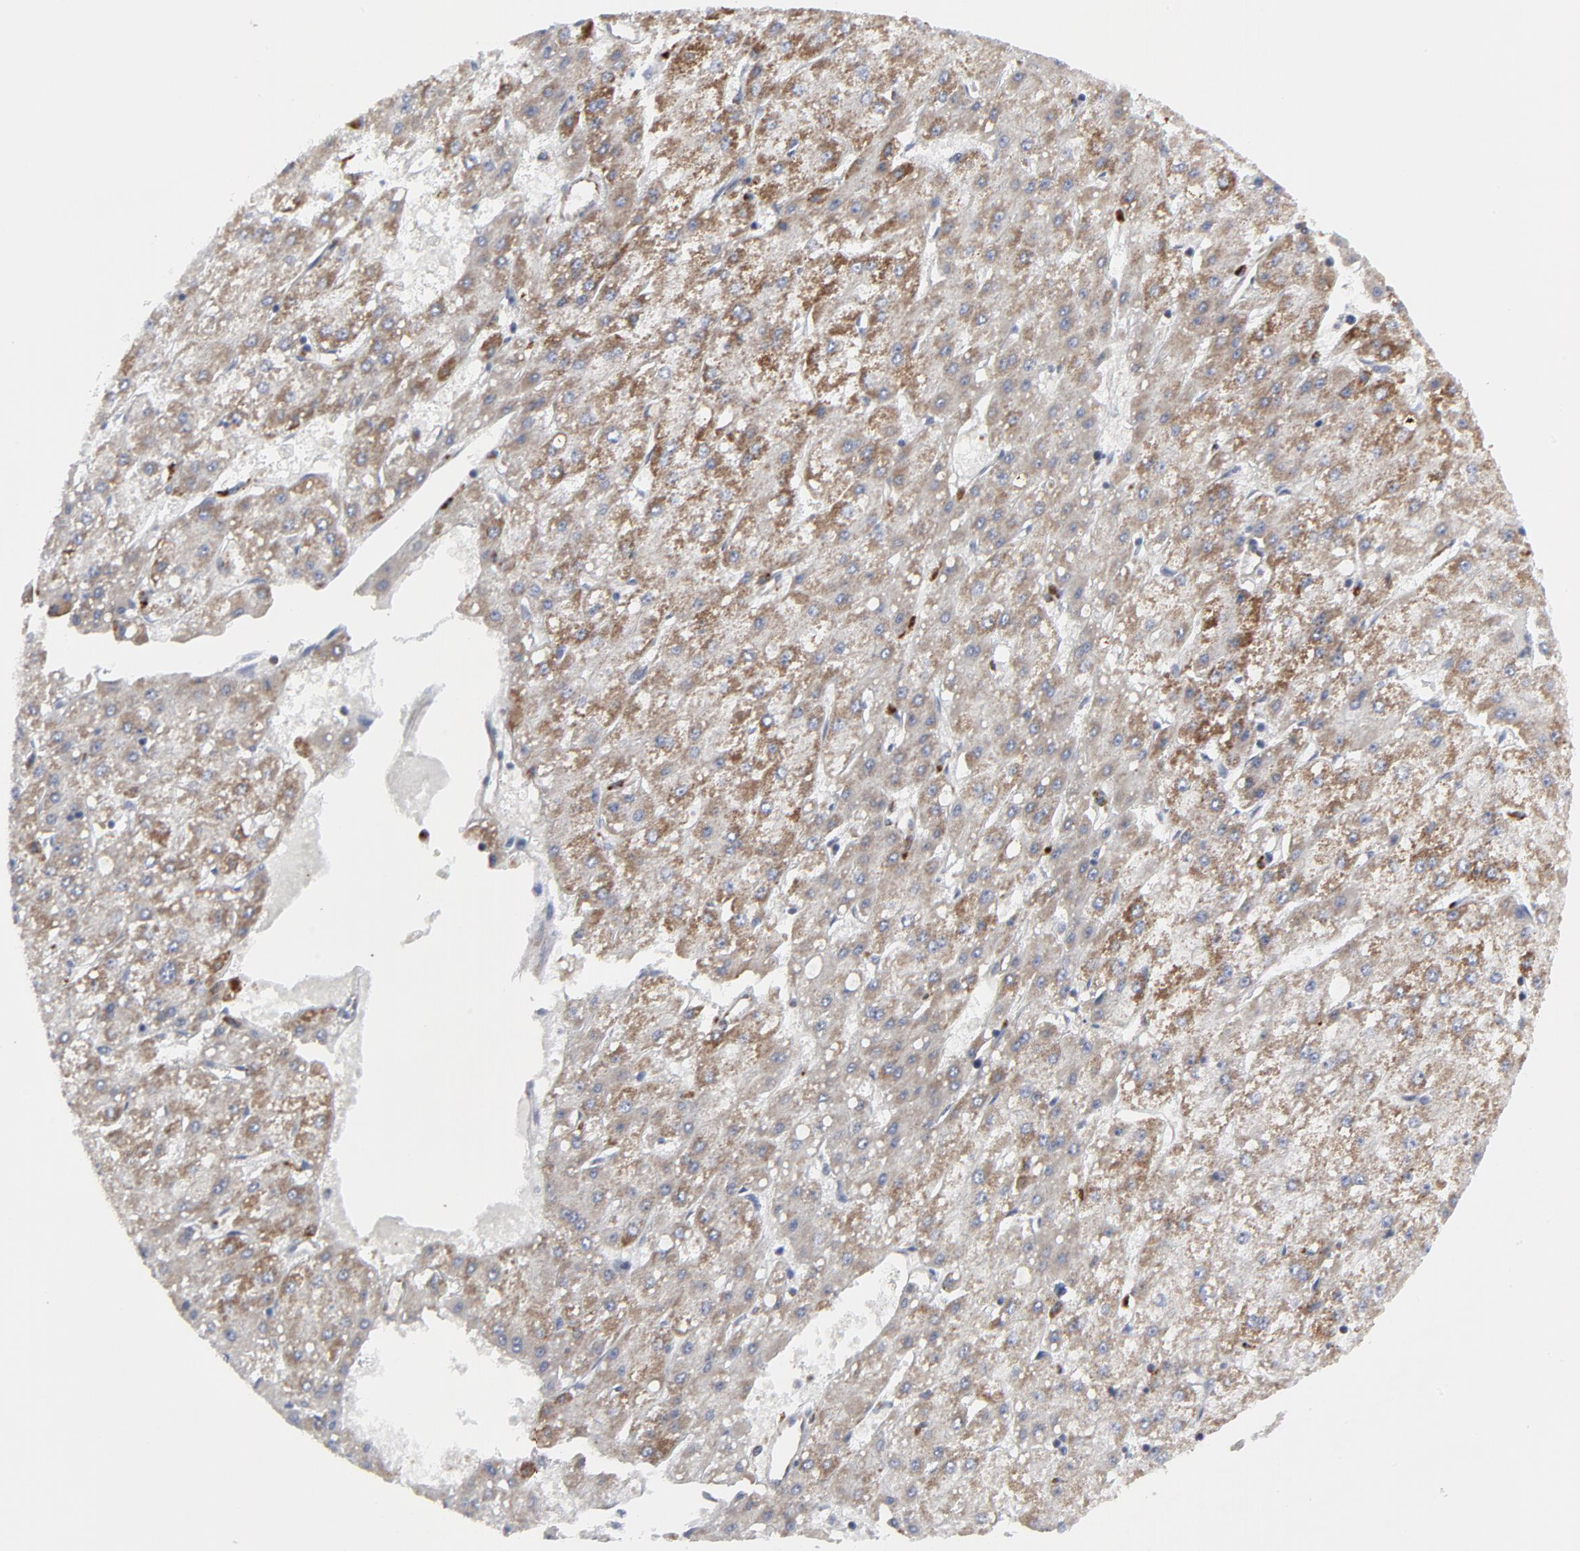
{"staining": {"intensity": "strong", "quantity": ">75%", "location": "cytoplasmic/membranous"}, "tissue": "liver cancer", "cell_type": "Tumor cells", "image_type": "cancer", "snomed": [{"axis": "morphology", "description": "Carcinoma, Hepatocellular, NOS"}, {"axis": "topography", "description": "Liver"}], "caption": "Human liver cancer stained with a brown dye exhibits strong cytoplasmic/membranous positive staining in approximately >75% of tumor cells.", "gene": "TXNRD2", "patient": {"sex": "female", "age": 52}}